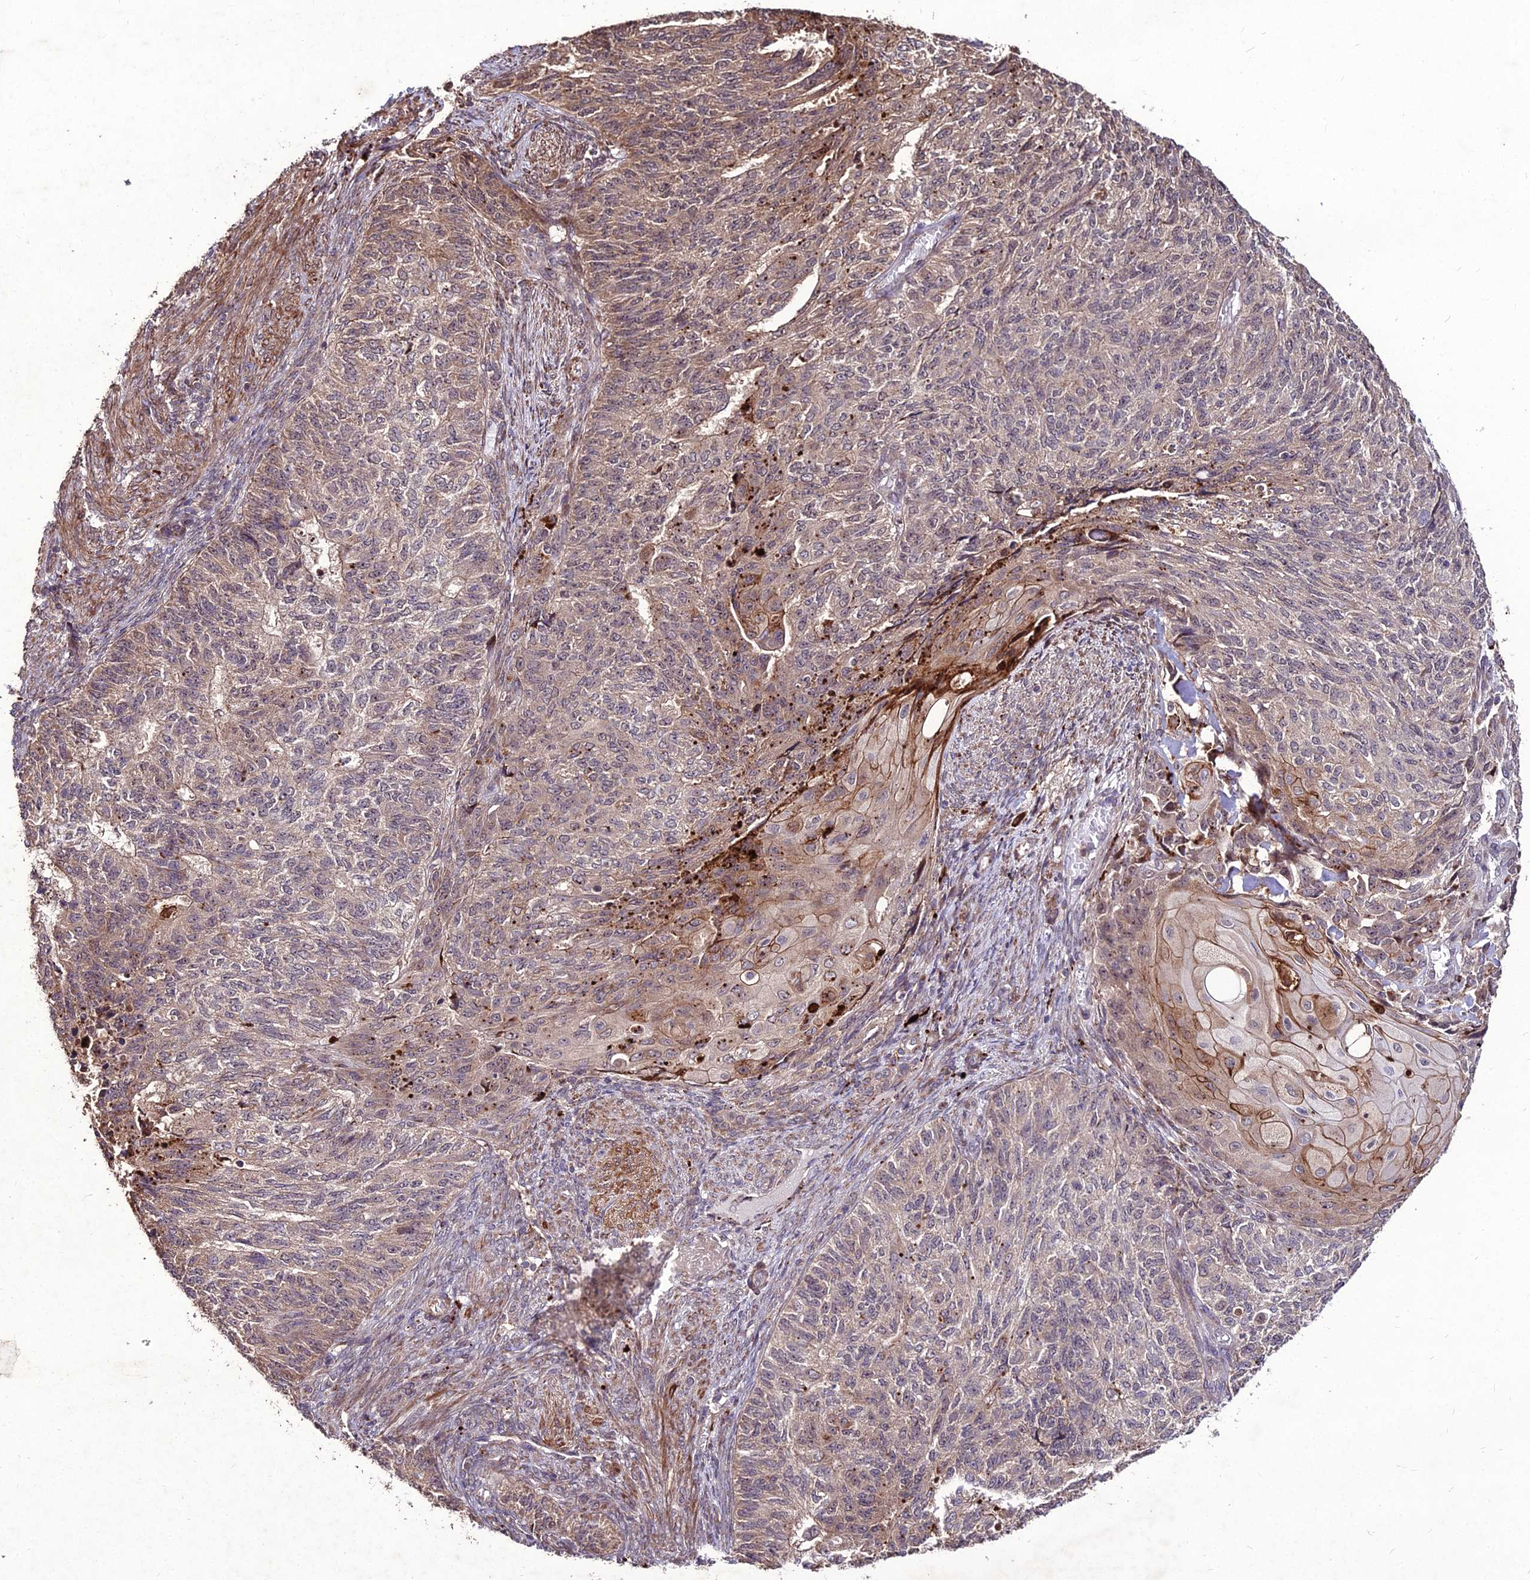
{"staining": {"intensity": "weak", "quantity": "25%-75%", "location": "cytoplasmic/membranous"}, "tissue": "endometrial cancer", "cell_type": "Tumor cells", "image_type": "cancer", "snomed": [{"axis": "morphology", "description": "Adenocarcinoma, NOS"}, {"axis": "topography", "description": "Endometrium"}], "caption": "Brown immunohistochemical staining in adenocarcinoma (endometrial) shows weak cytoplasmic/membranous expression in about 25%-75% of tumor cells.", "gene": "ZNF766", "patient": {"sex": "female", "age": 32}}